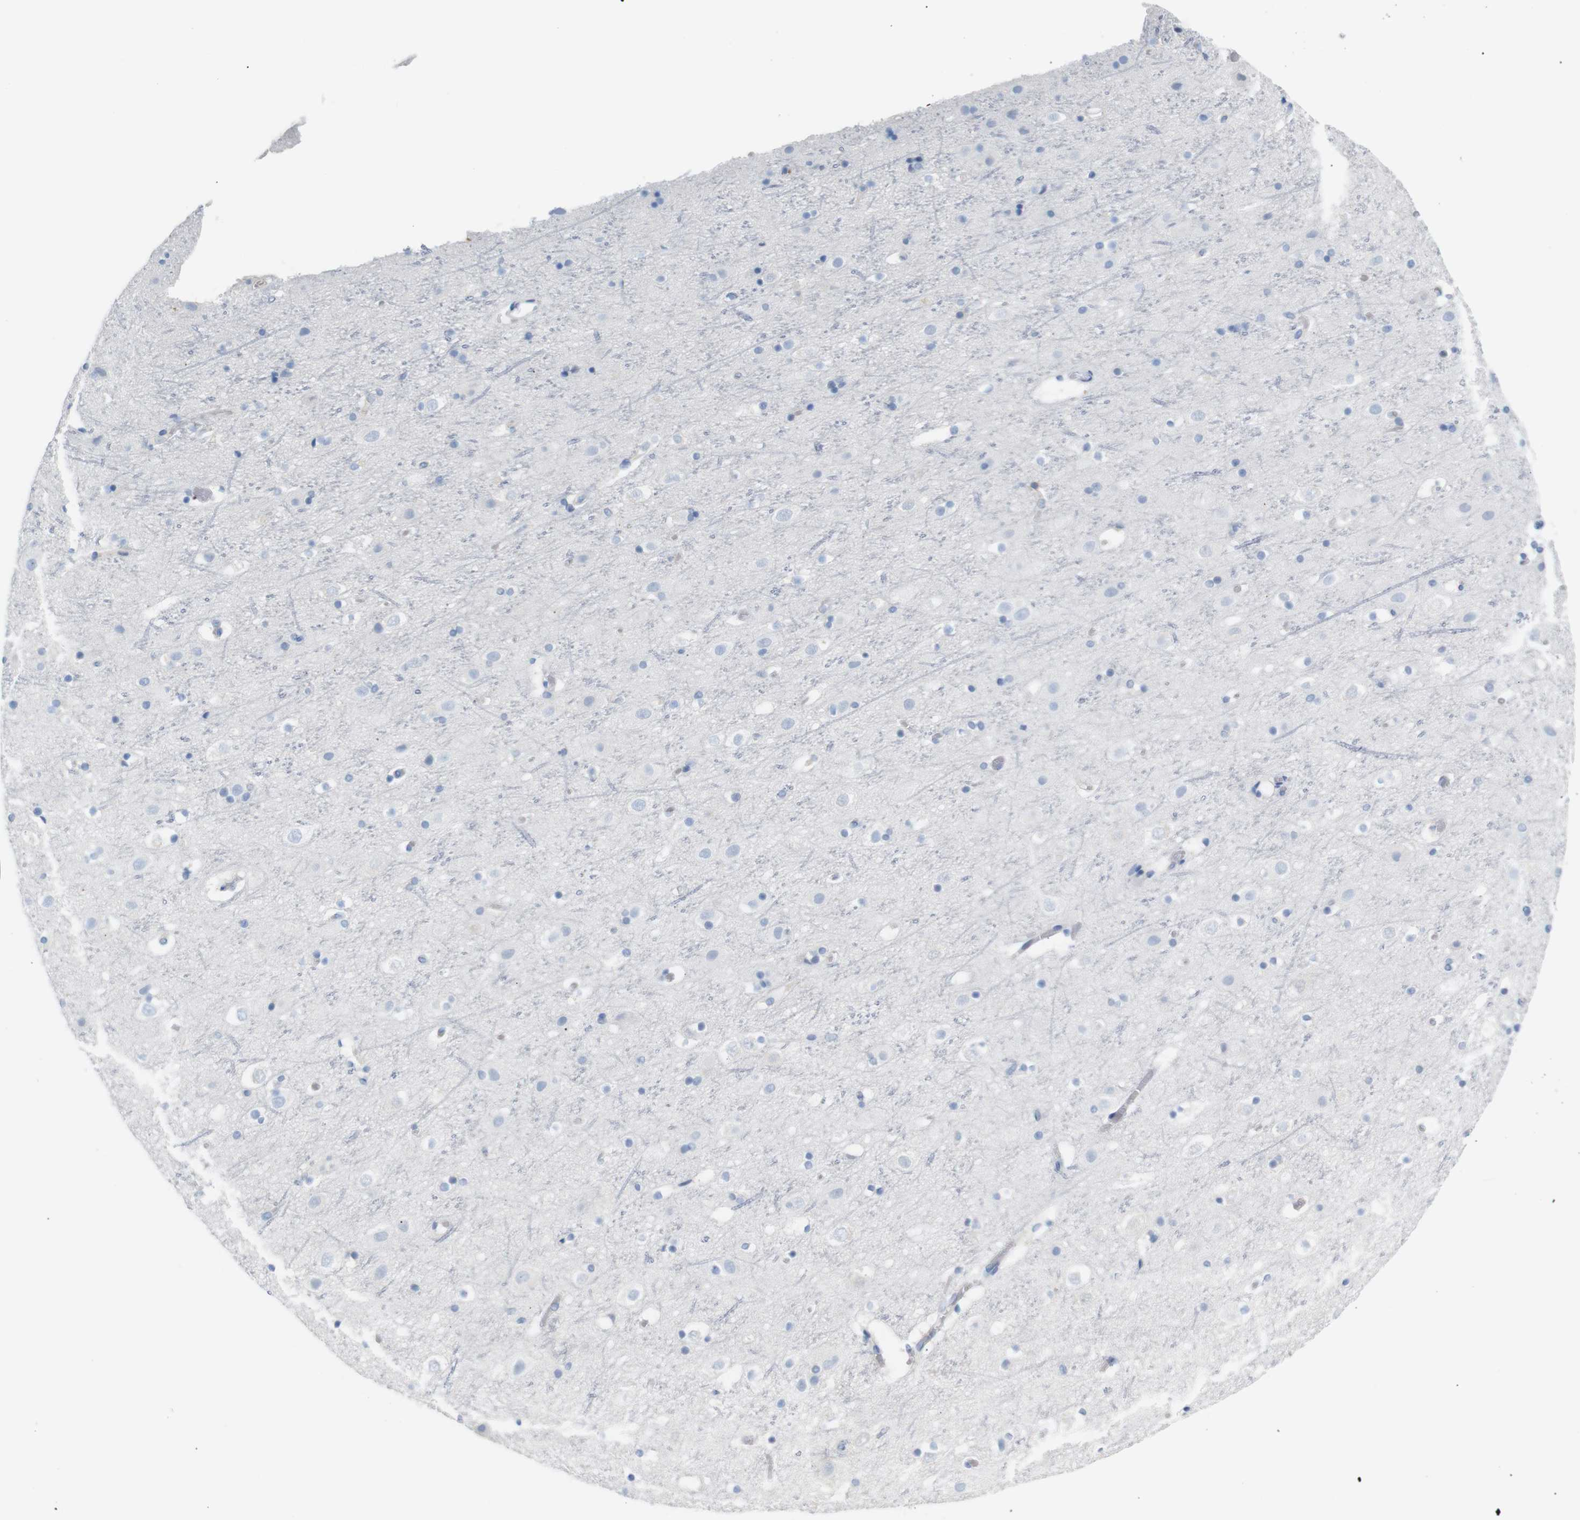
{"staining": {"intensity": "negative", "quantity": "none", "location": "none"}, "tissue": "cerebral cortex", "cell_type": "Endothelial cells", "image_type": "normal", "snomed": [{"axis": "morphology", "description": "Normal tissue, NOS"}, {"axis": "topography", "description": "Cerebral cortex"}], "caption": "Protein analysis of unremarkable cerebral cortex shows no significant expression in endothelial cells.", "gene": "ERVMER34", "patient": {"sex": "male", "age": 45}}